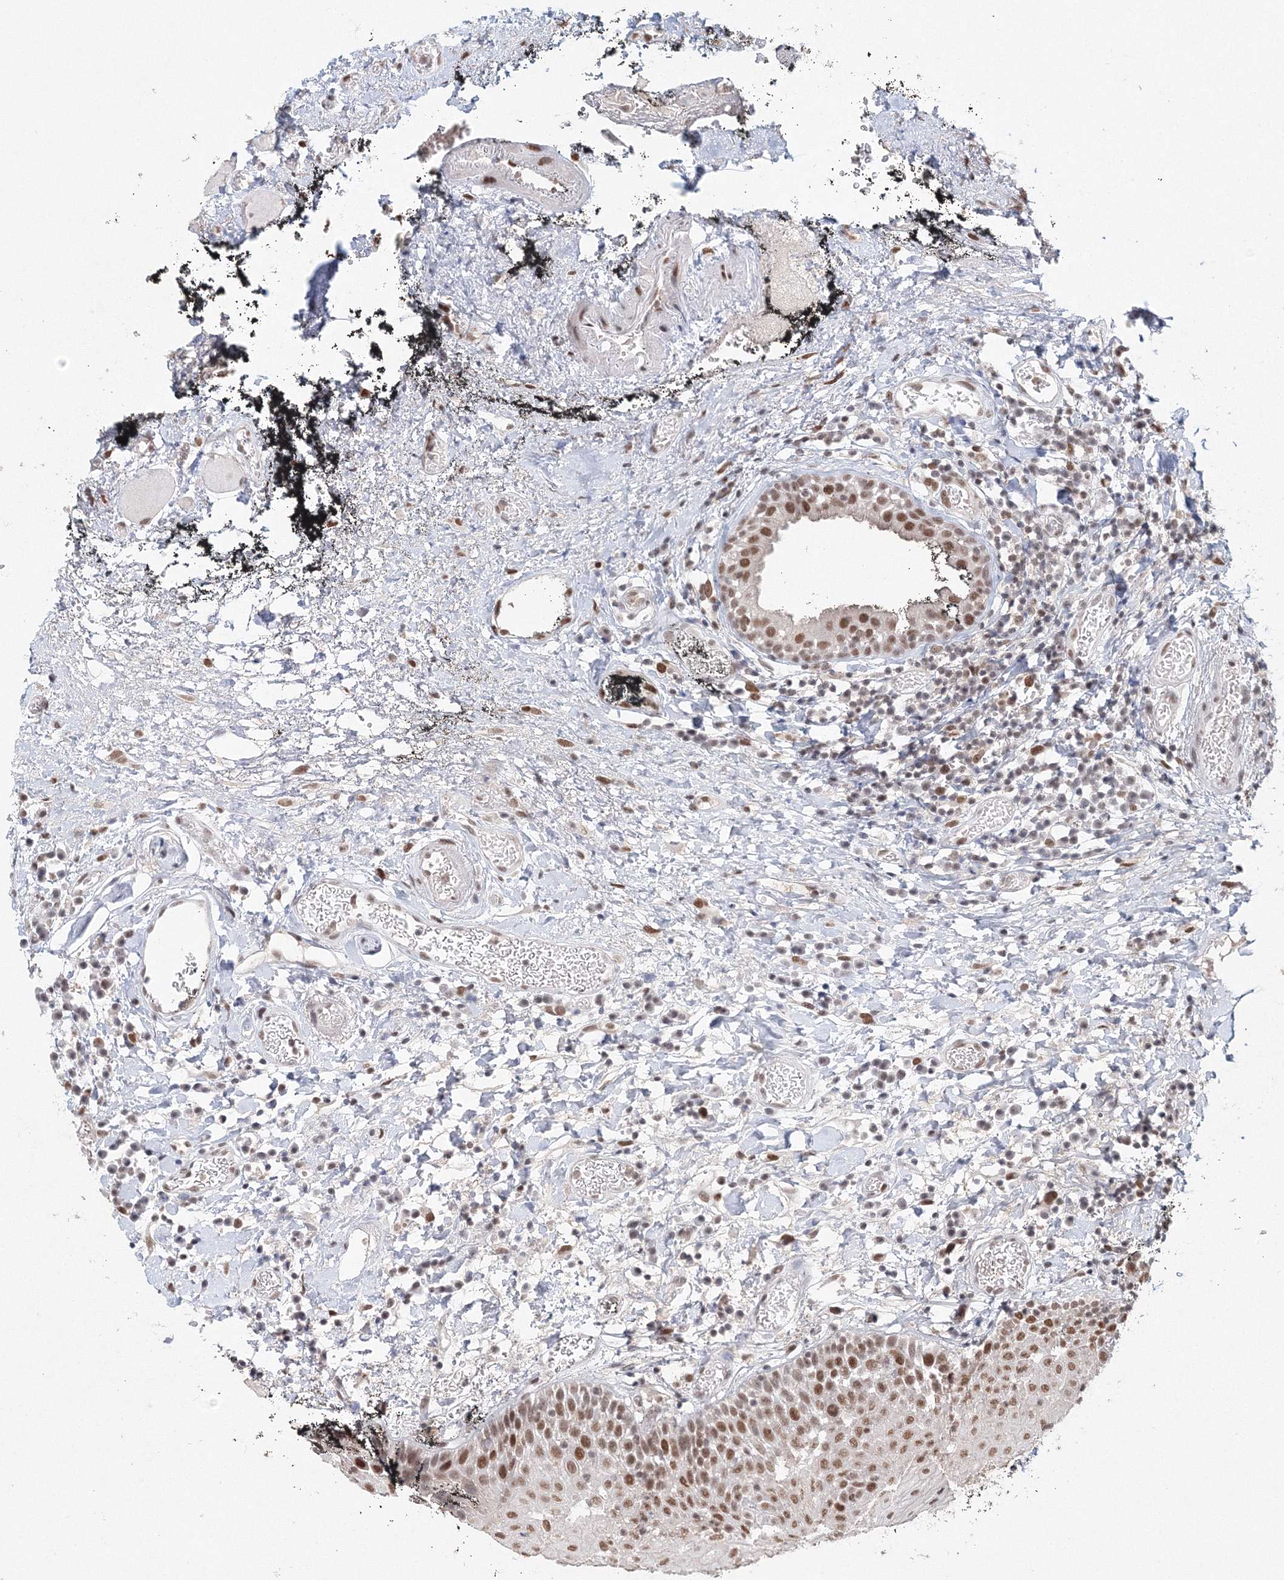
{"staining": {"intensity": "moderate", "quantity": ">75%", "location": "nuclear"}, "tissue": "oral mucosa", "cell_type": "Squamous epithelial cells", "image_type": "normal", "snomed": [{"axis": "morphology", "description": "Normal tissue, NOS"}, {"axis": "topography", "description": "Oral tissue"}], "caption": "An image showing moderate nuclear positivity in about >75% of squamous epithelial cells in unremarkable oral mucosa, as visualized by brown immunohistochemical staining.", "gene": "IWS1", "patient": {"sex": "male", "age": 74}}